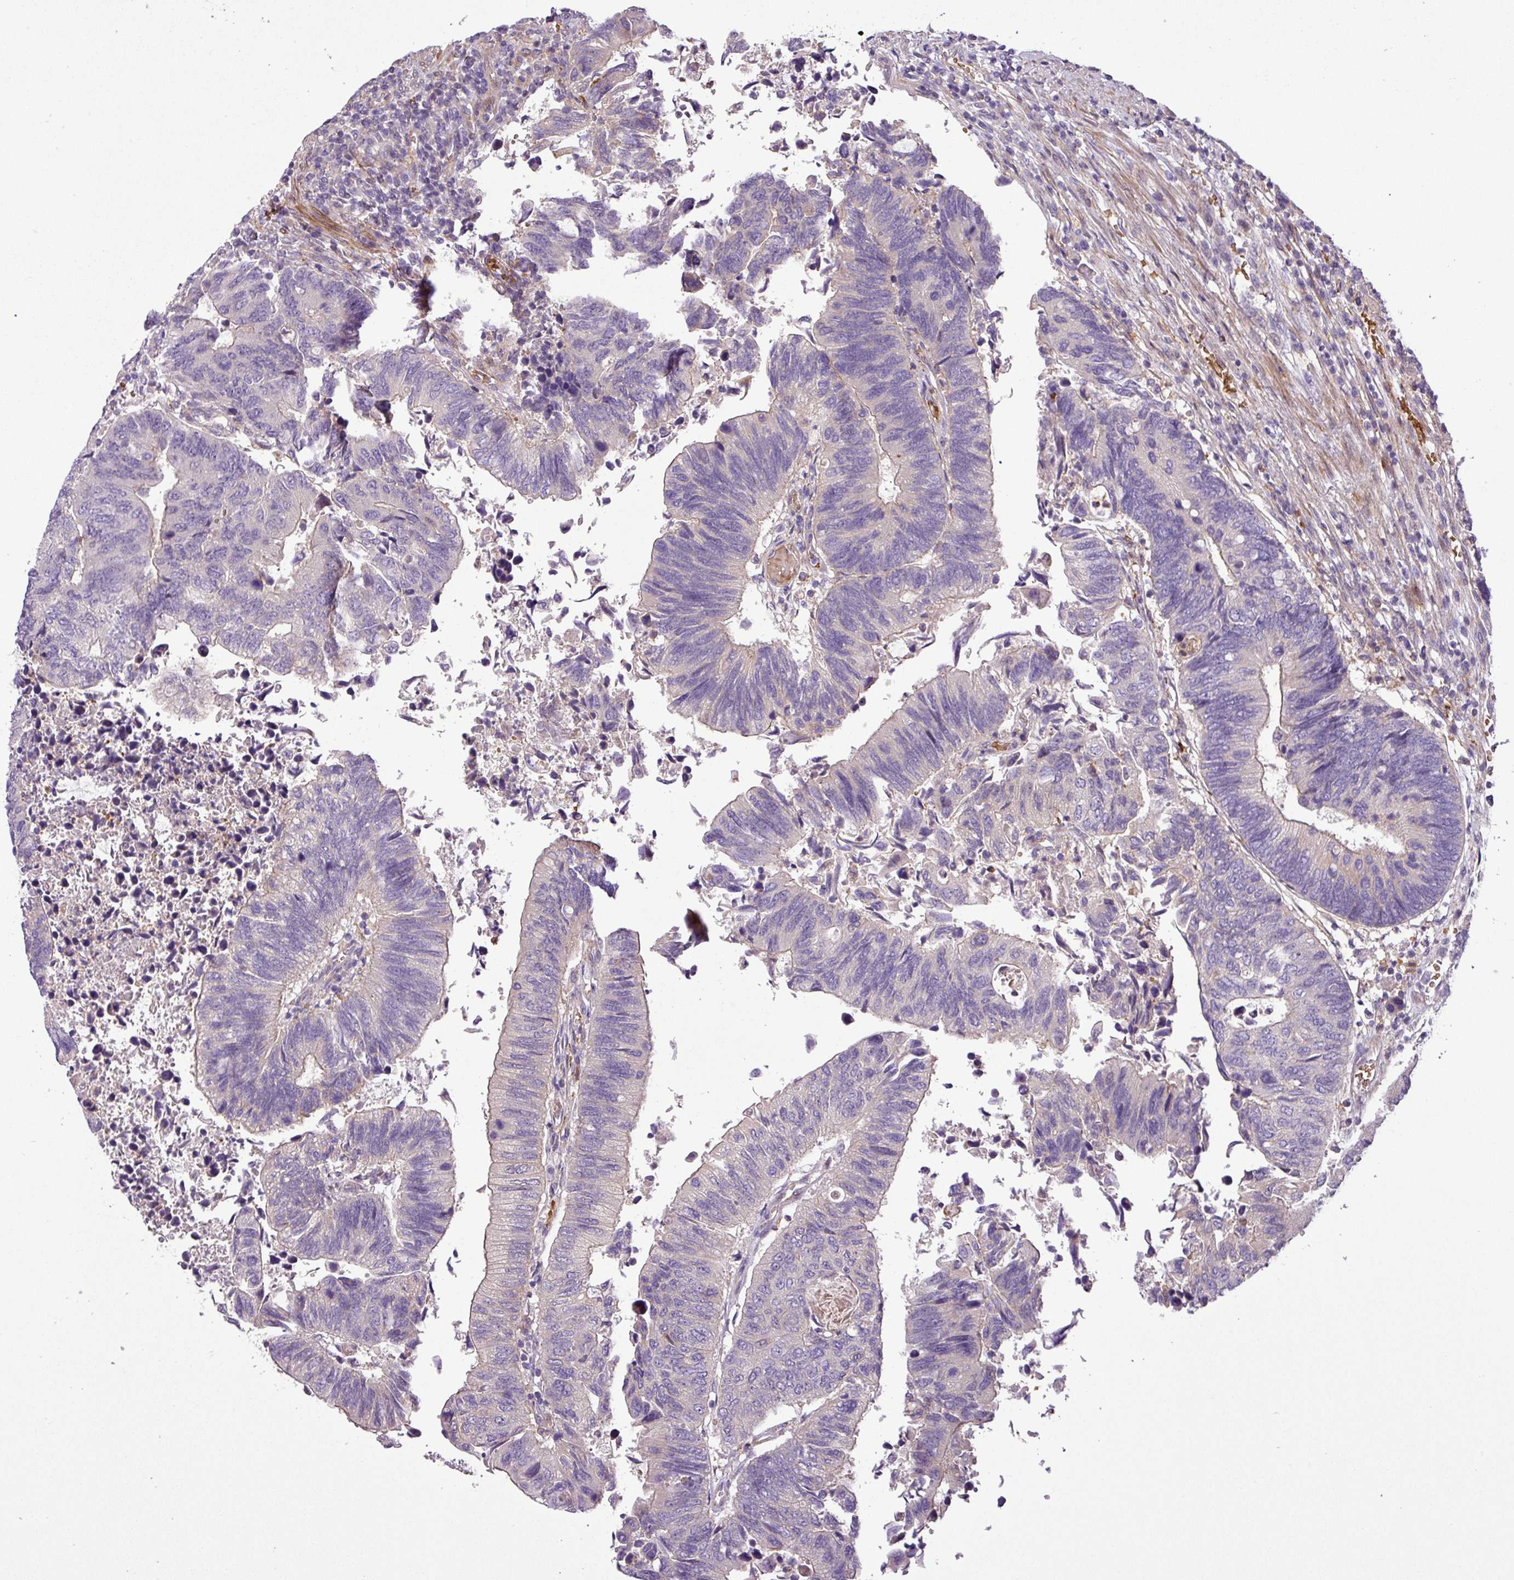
{"staining": {"intensity": "negative", "quantity": "none", "location": "none"}, "tissue": "colorectal cancer", "cell_type": "Tumor cells", "image_type": "cancer", "snomed": [{"axis": "morphology", "description": "Adenocarcinoma, NOS"}, {"axis": "topography", "description": "Colon"}], "caption": "Histopathology image shows no significant protein positivity in tumor cells of adenocarcinoma (colorectal).", "gene": "NBEAL2", "patient": {"sex": "male", "age": 87}}